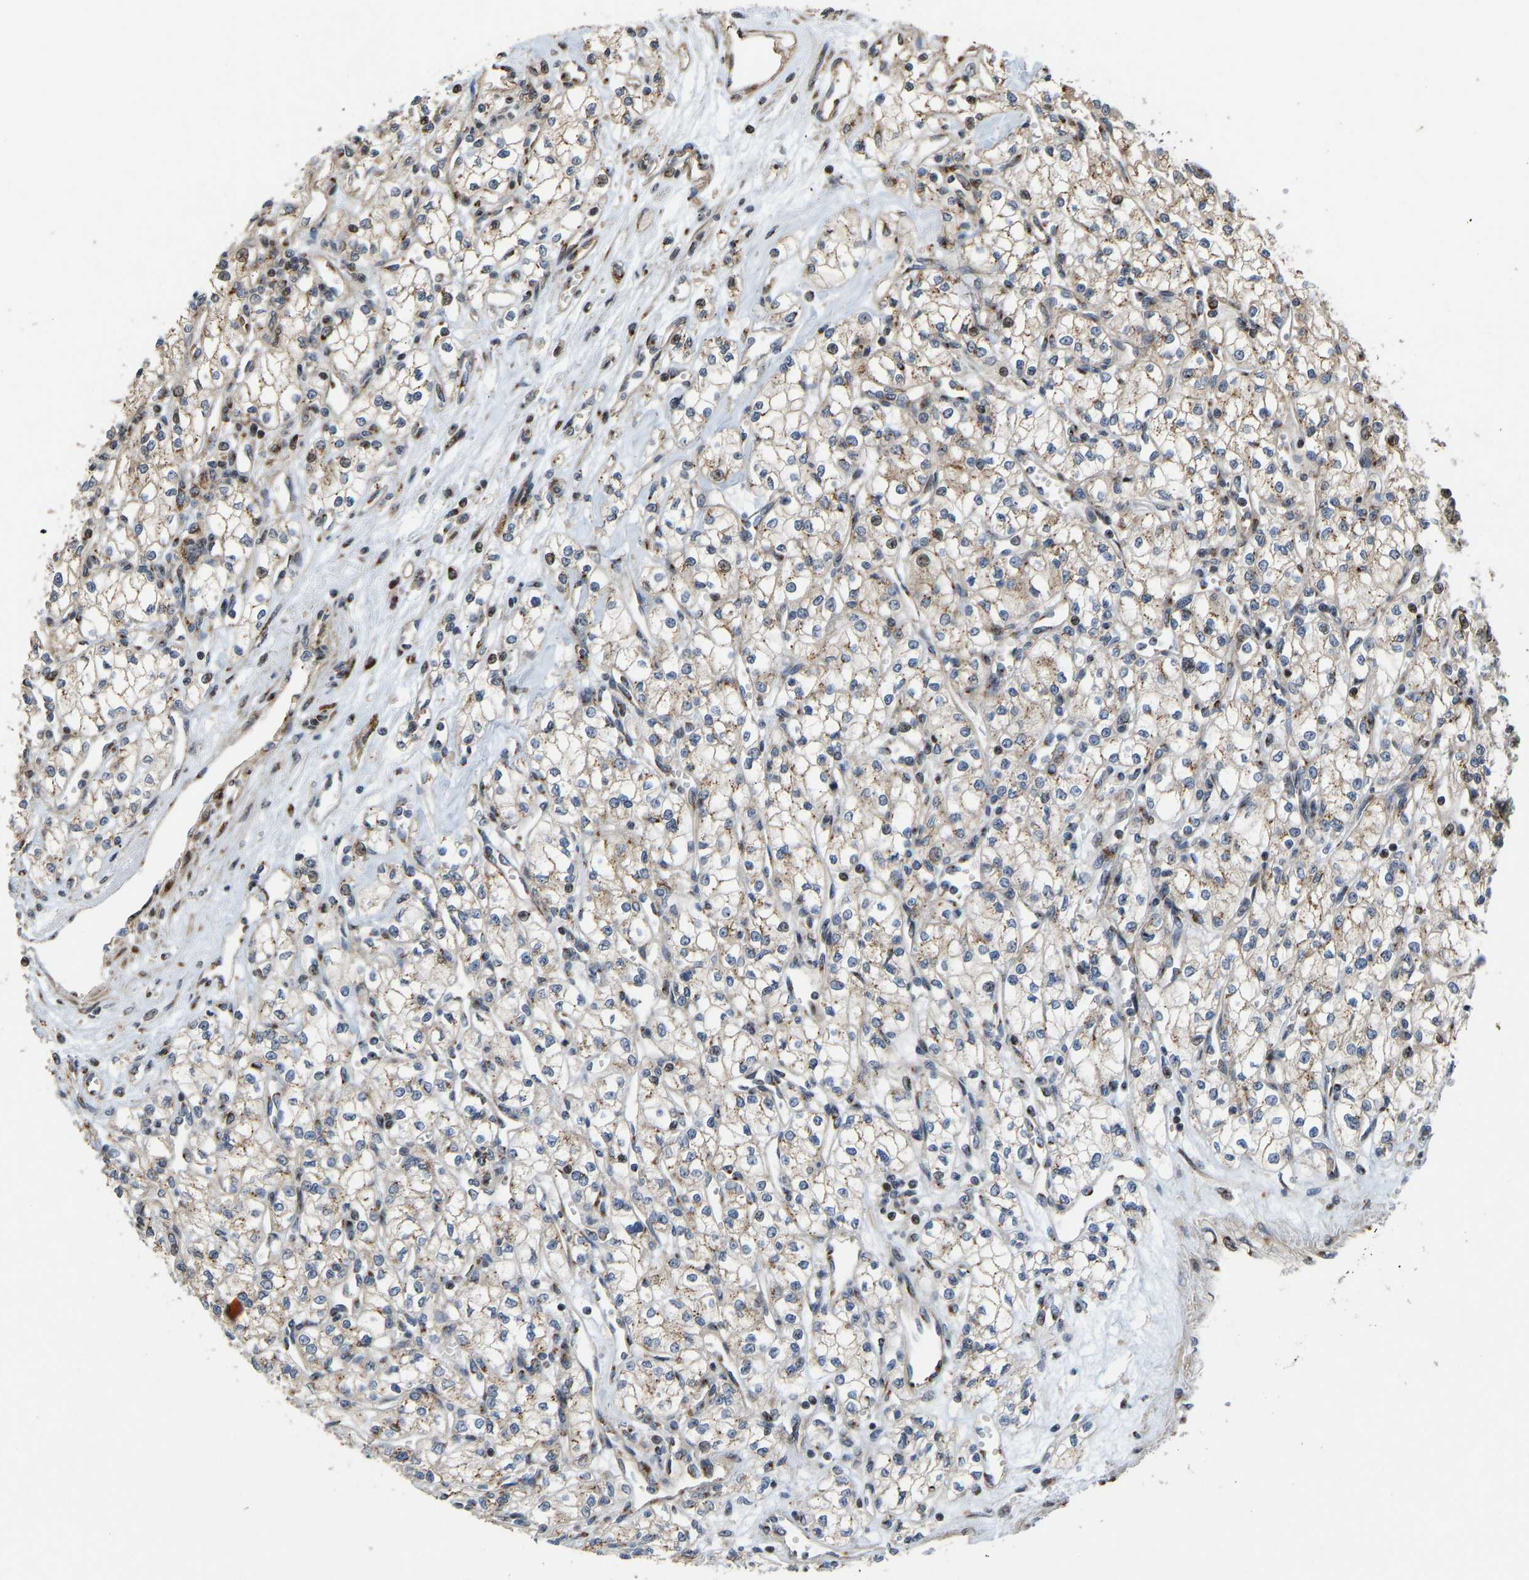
{"staining": {"intensity": "weak", "quantity": ">75%", "location": "cytoplasmic/membranous"}, "tissue": "renal cancer", "cell_type": "Tumor cells", "image_type": "cancer", "snomed": [{"axis": "morphology", "description": "Adenocarcinoma, NOS"}, {"axis": "topography", "description": "Kidney"}], "caption": "Renal adenocarcinoma stained with a brown dye displays weak cytoplasmic/membranous positive staining in about >75% of tumor cells.", "gene": "YIPF4", "patient": {"sex": "male", "age": 59}}